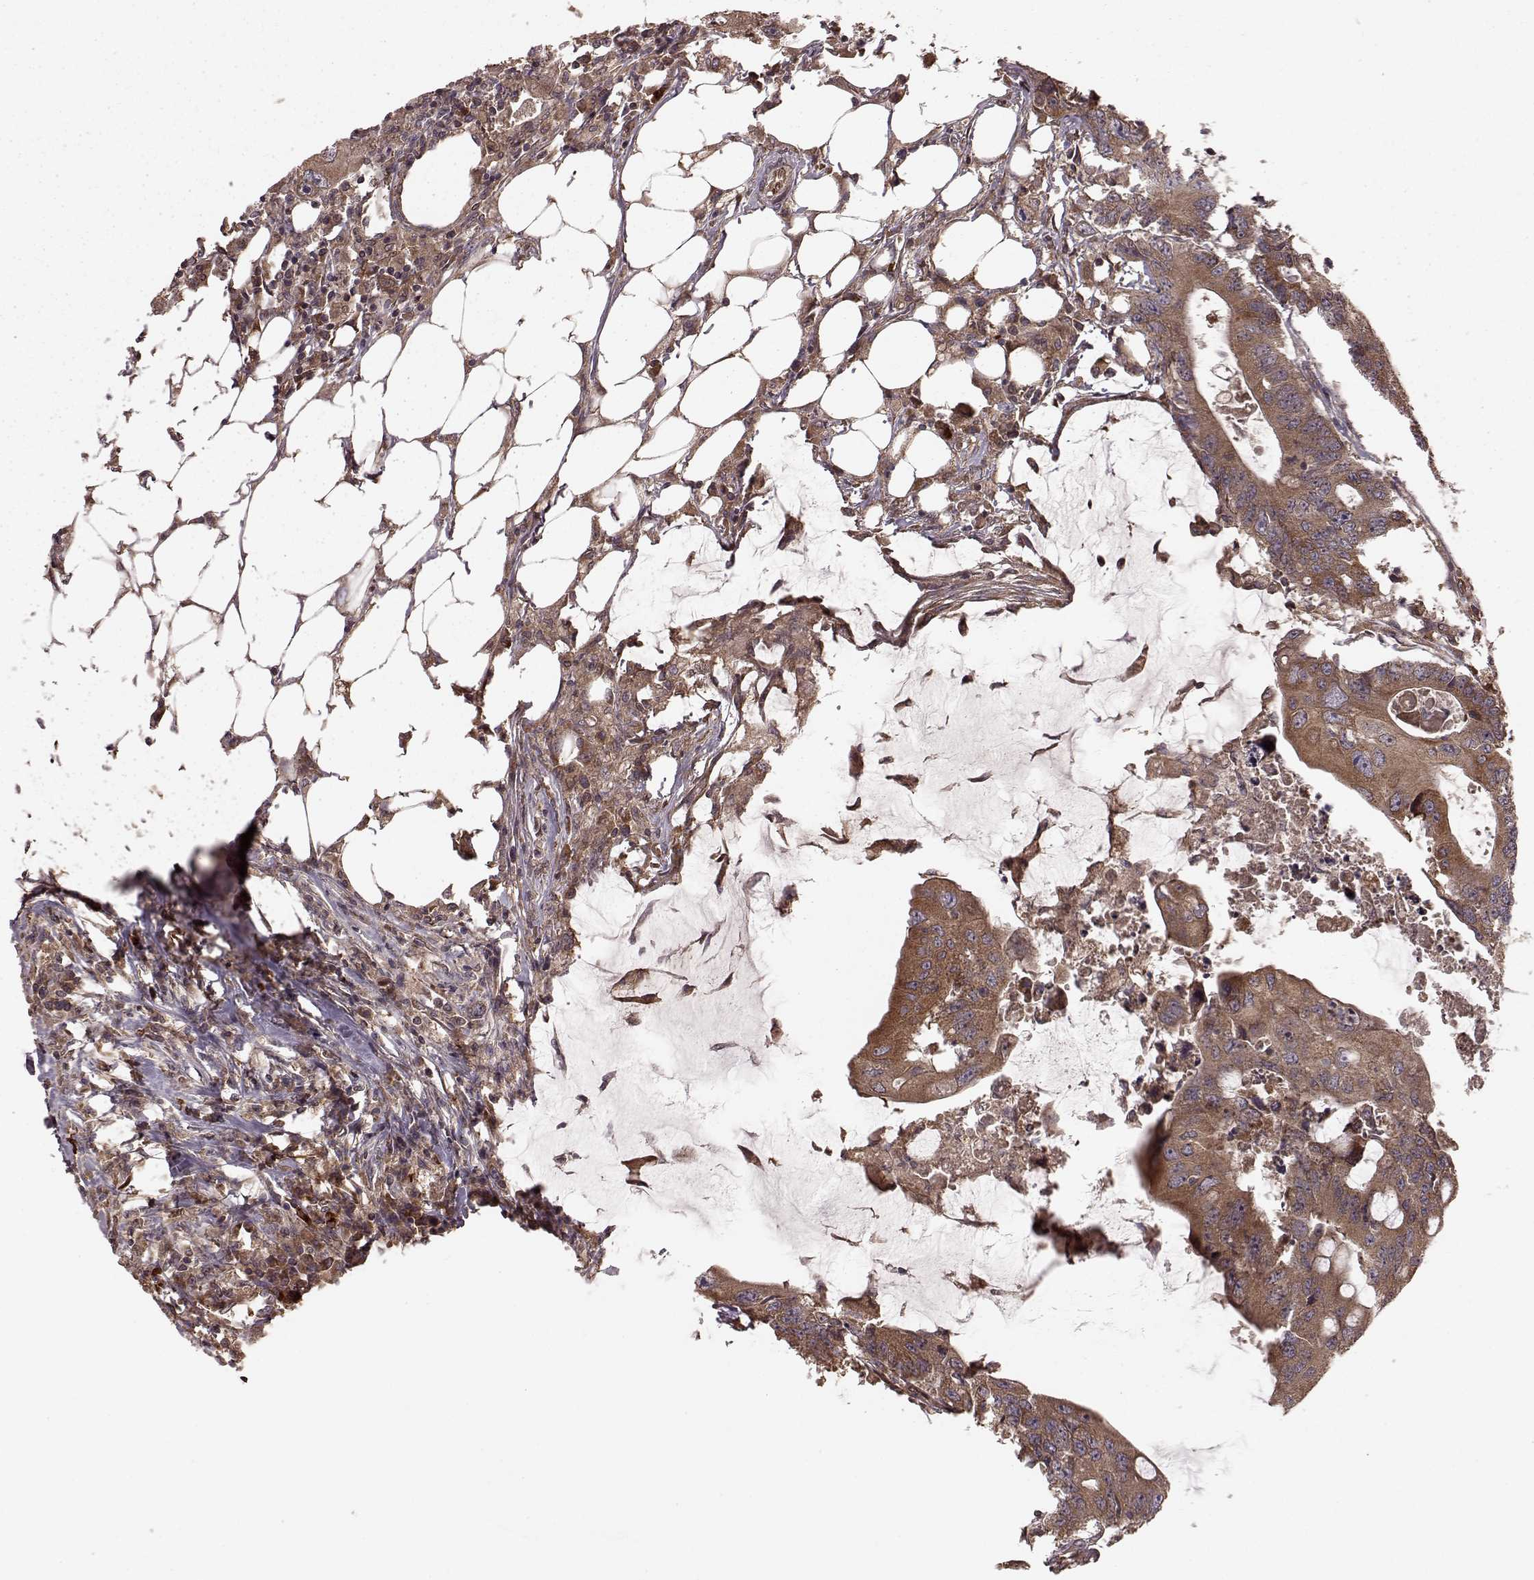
{"staining": {"intensity": "strong", "quantity": ">75%", "location": "cytoplasmic/membranous"}, "tissue": "colorectal cancer", "cell_type": "Tumor cells", "image_type": "cancer", "snomed": [{"axis": "morphology", "description": "Adenocarcinoma, NOS"}, {"axis": "topography", "description": "Colon"}], "caption": "A brown stain highlights strong cytoplasmic/membranous expression of a protein in human colorectal cancer tumor cells. Using DAB (3,3'-diaminobenzidine) (brown) and hematoxylin (blue) stains, captured at high magnification using brightfield microscopy.", "gene": "AGPAT1", "patient": {"sex": "male", "age": 71}}